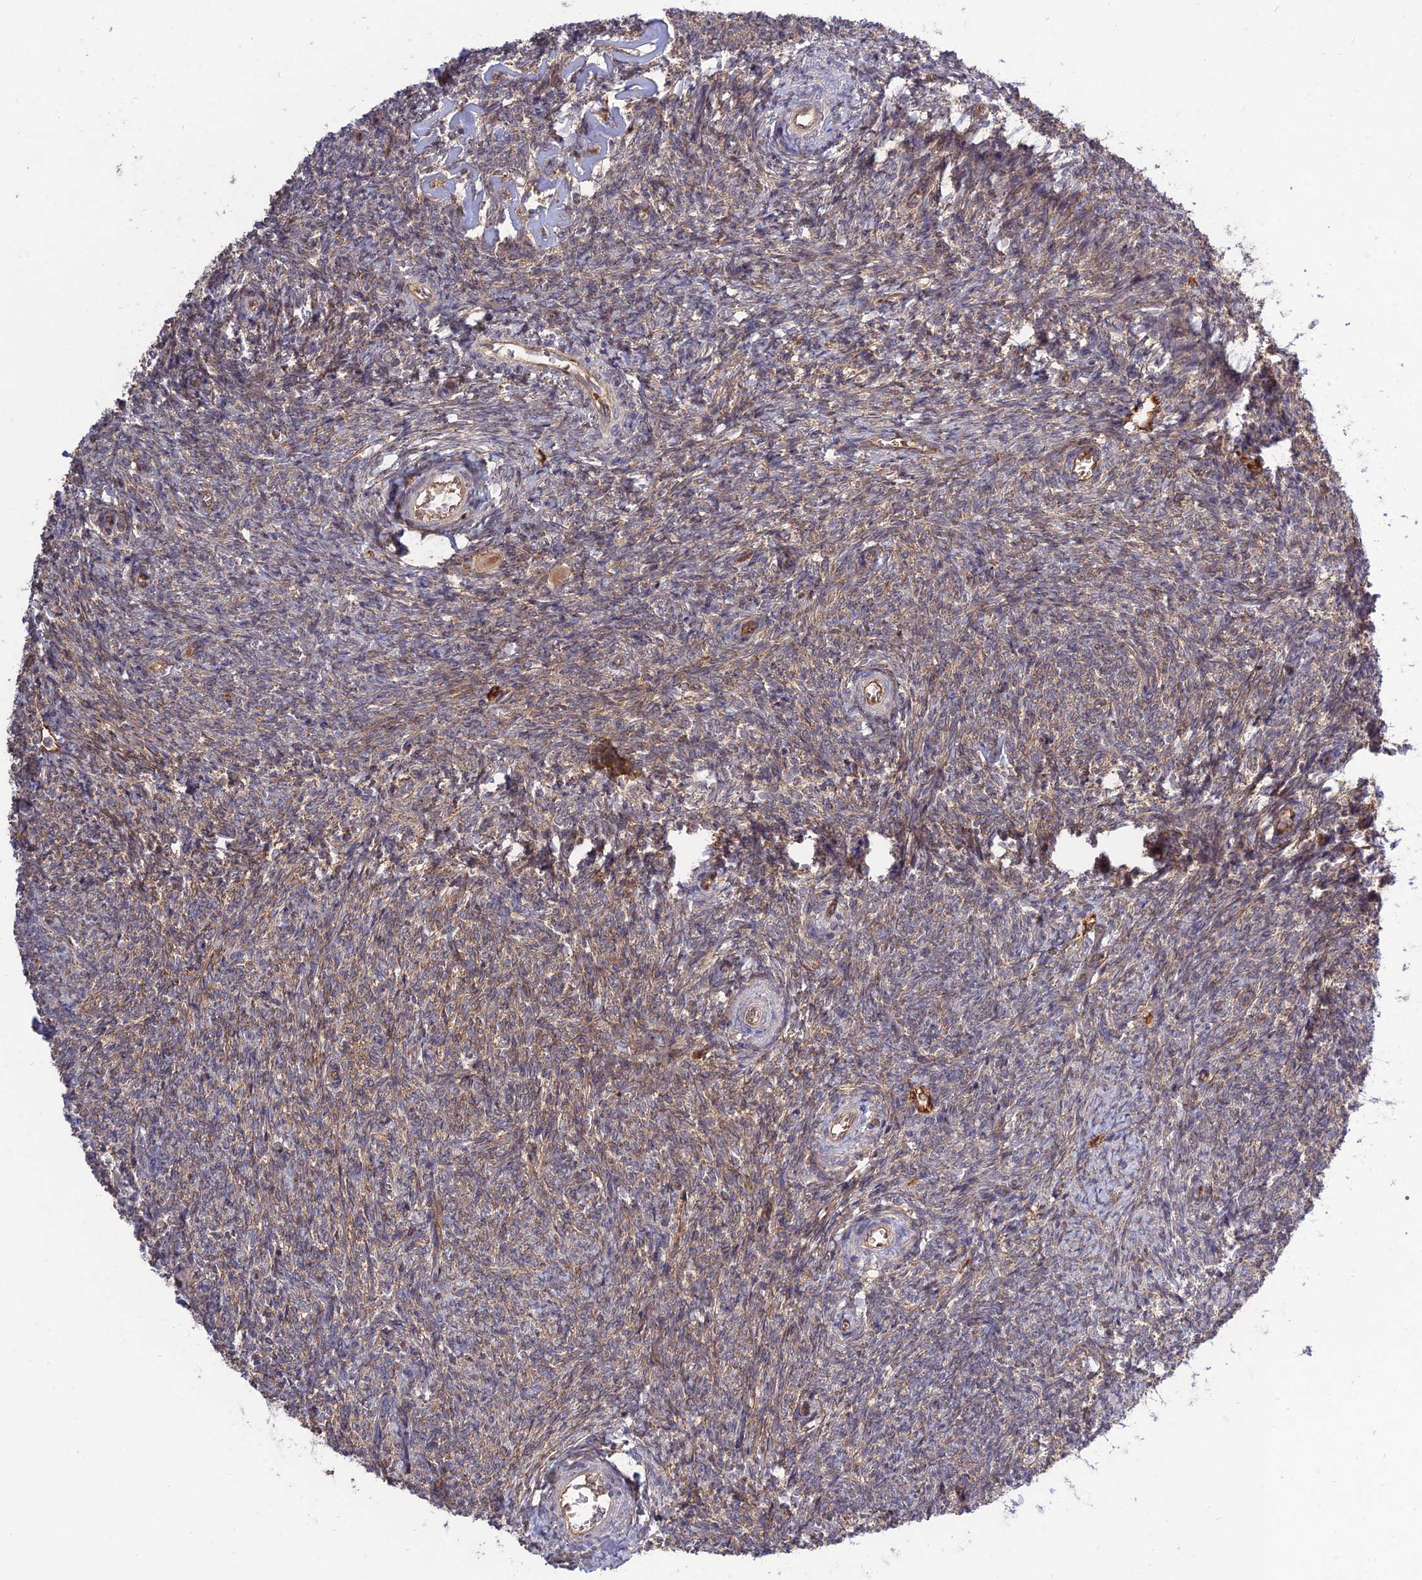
{"staining": {"intensity": "weak", "quantity": ">75%", "location": "cytoplasmic/membranous"}, "tissue": "ovary", "cell_type": "Follicle cells", "image_type": "normal", "snomed": [{"axis": "morphology", "description": "Normal tissue, NOS"}, {"axis": "topography", "description": "Ovary"}], "caption": "IHC photomicrograph of unremarkable human ovary stained for a protein (brown), which exhibits low levels of weak cytoplasmic/membranous expression in about >75% of follicle cells.", "gene": "CRTAP", "patient": {"sex": "female", "age": 44}}